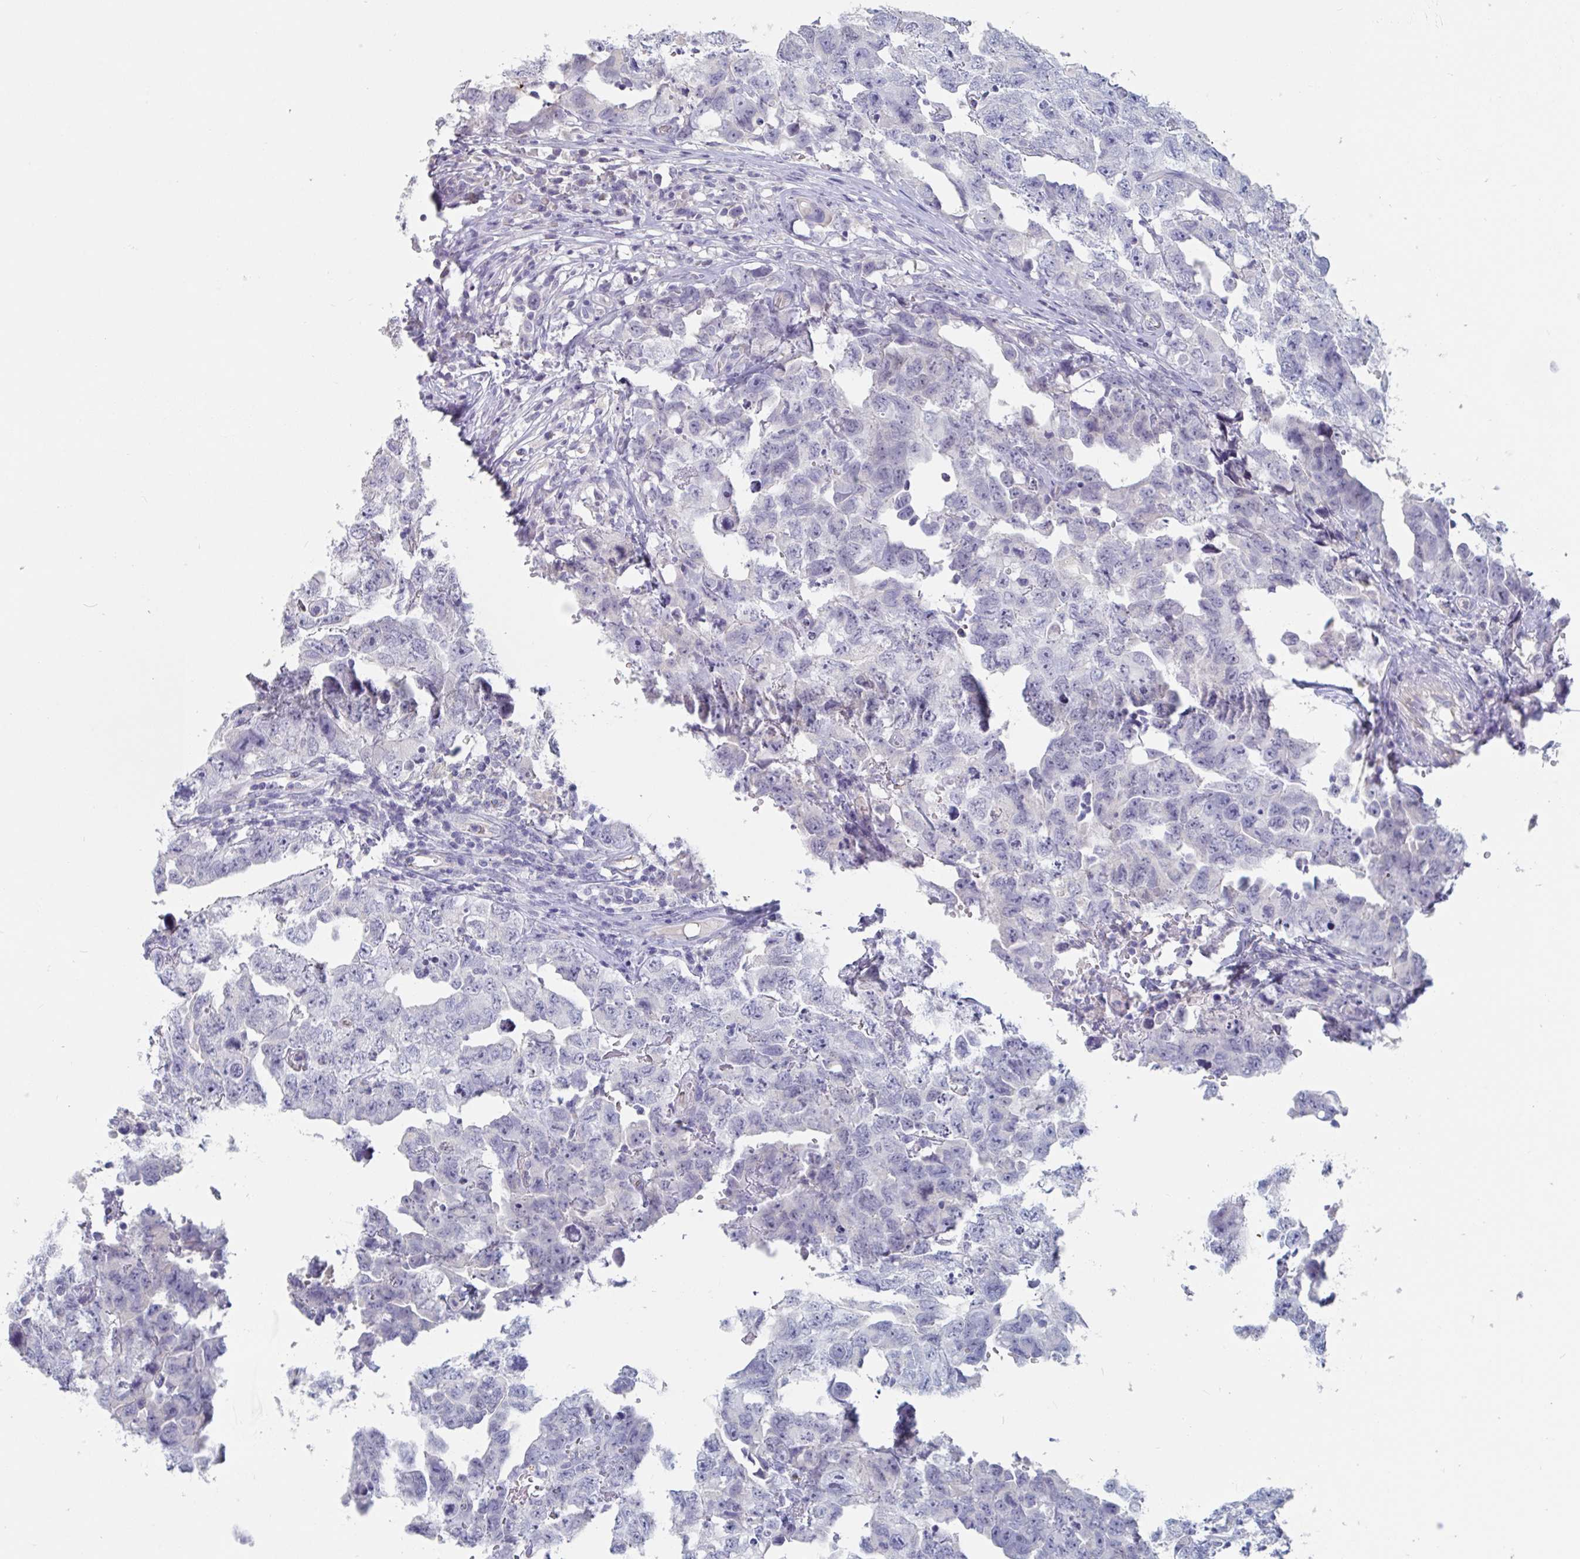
{"staining": {"intensity": "negative", "quantity": "none", "location": "none"}, "tissue": "testis cancer", "cell_type": "Tumor cells", "image_type": "cancer", "snomed": [{"axis": "morphology", "description": "Carcinoma, Embryonal, NOS"}, {"axis": "topography", "description": "Testis"}], "caption": "The micrograph reveals no significant positivity in tumor cells of testis cancer (embryonal carcinoma).", "gene": "ABHD16A", "patient": {"sex": "male", "age": 22}}